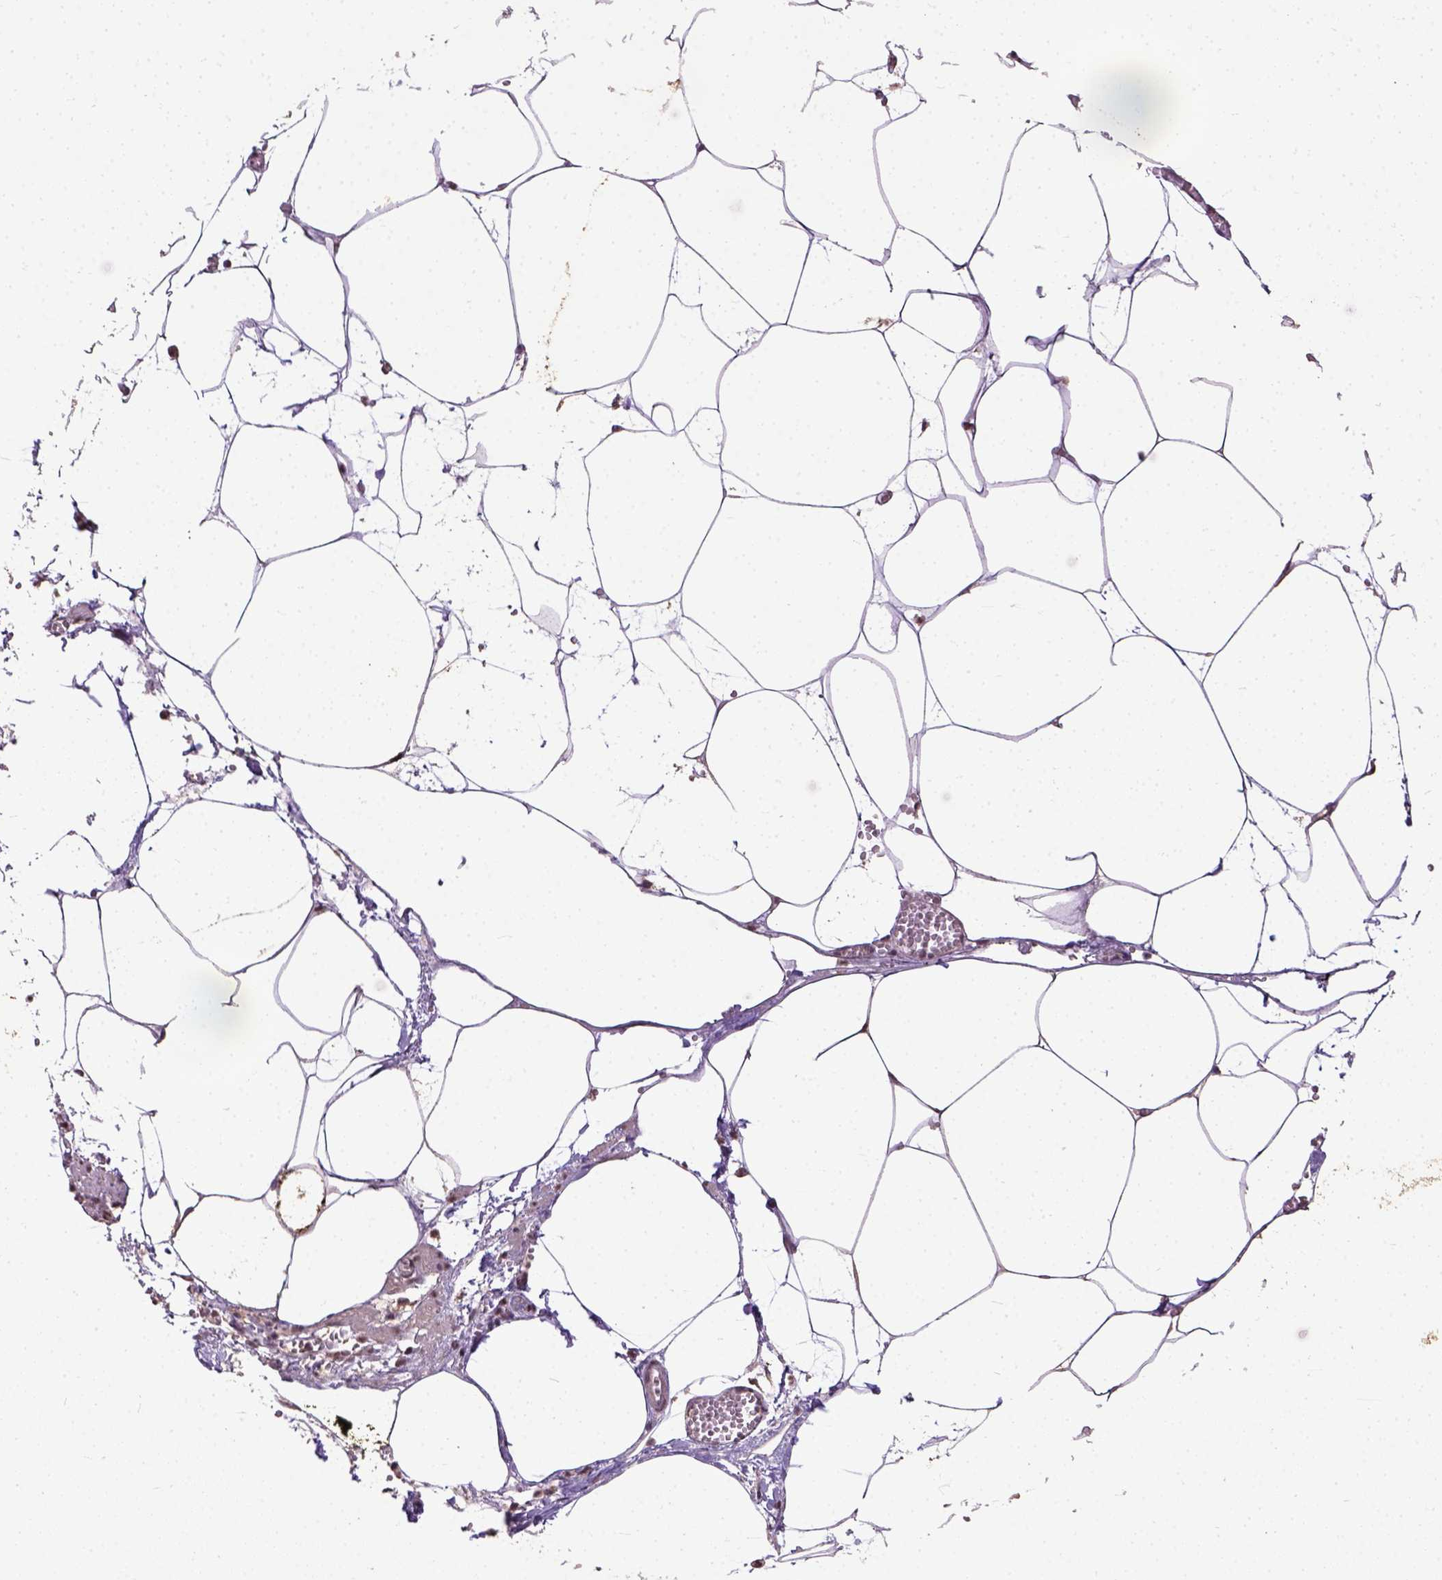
{"staining": {"intensity": "moderate", "quantity": ">75%", "location": "nuclear"}, "tissue": "adipose tissue", "cell_type": "Adipocytes", "image_type": "normal", "snomed": [{"axis": "morphology", "description": "Normal tissue, NOS"}, {"axis": "topography", "description": "Adipose tissue"}, {"axis": "topography", "description": "Pancreas"}, {"axis": "topography", "description": "Peripheral nerve tissue"}], "caption": "The image shows a brown stain indicating the presence of a protein in the nuclear of adipocytes in adipose tissue.", "gene": "UBA3", "patient": {"sex": "female", "age": 58}}